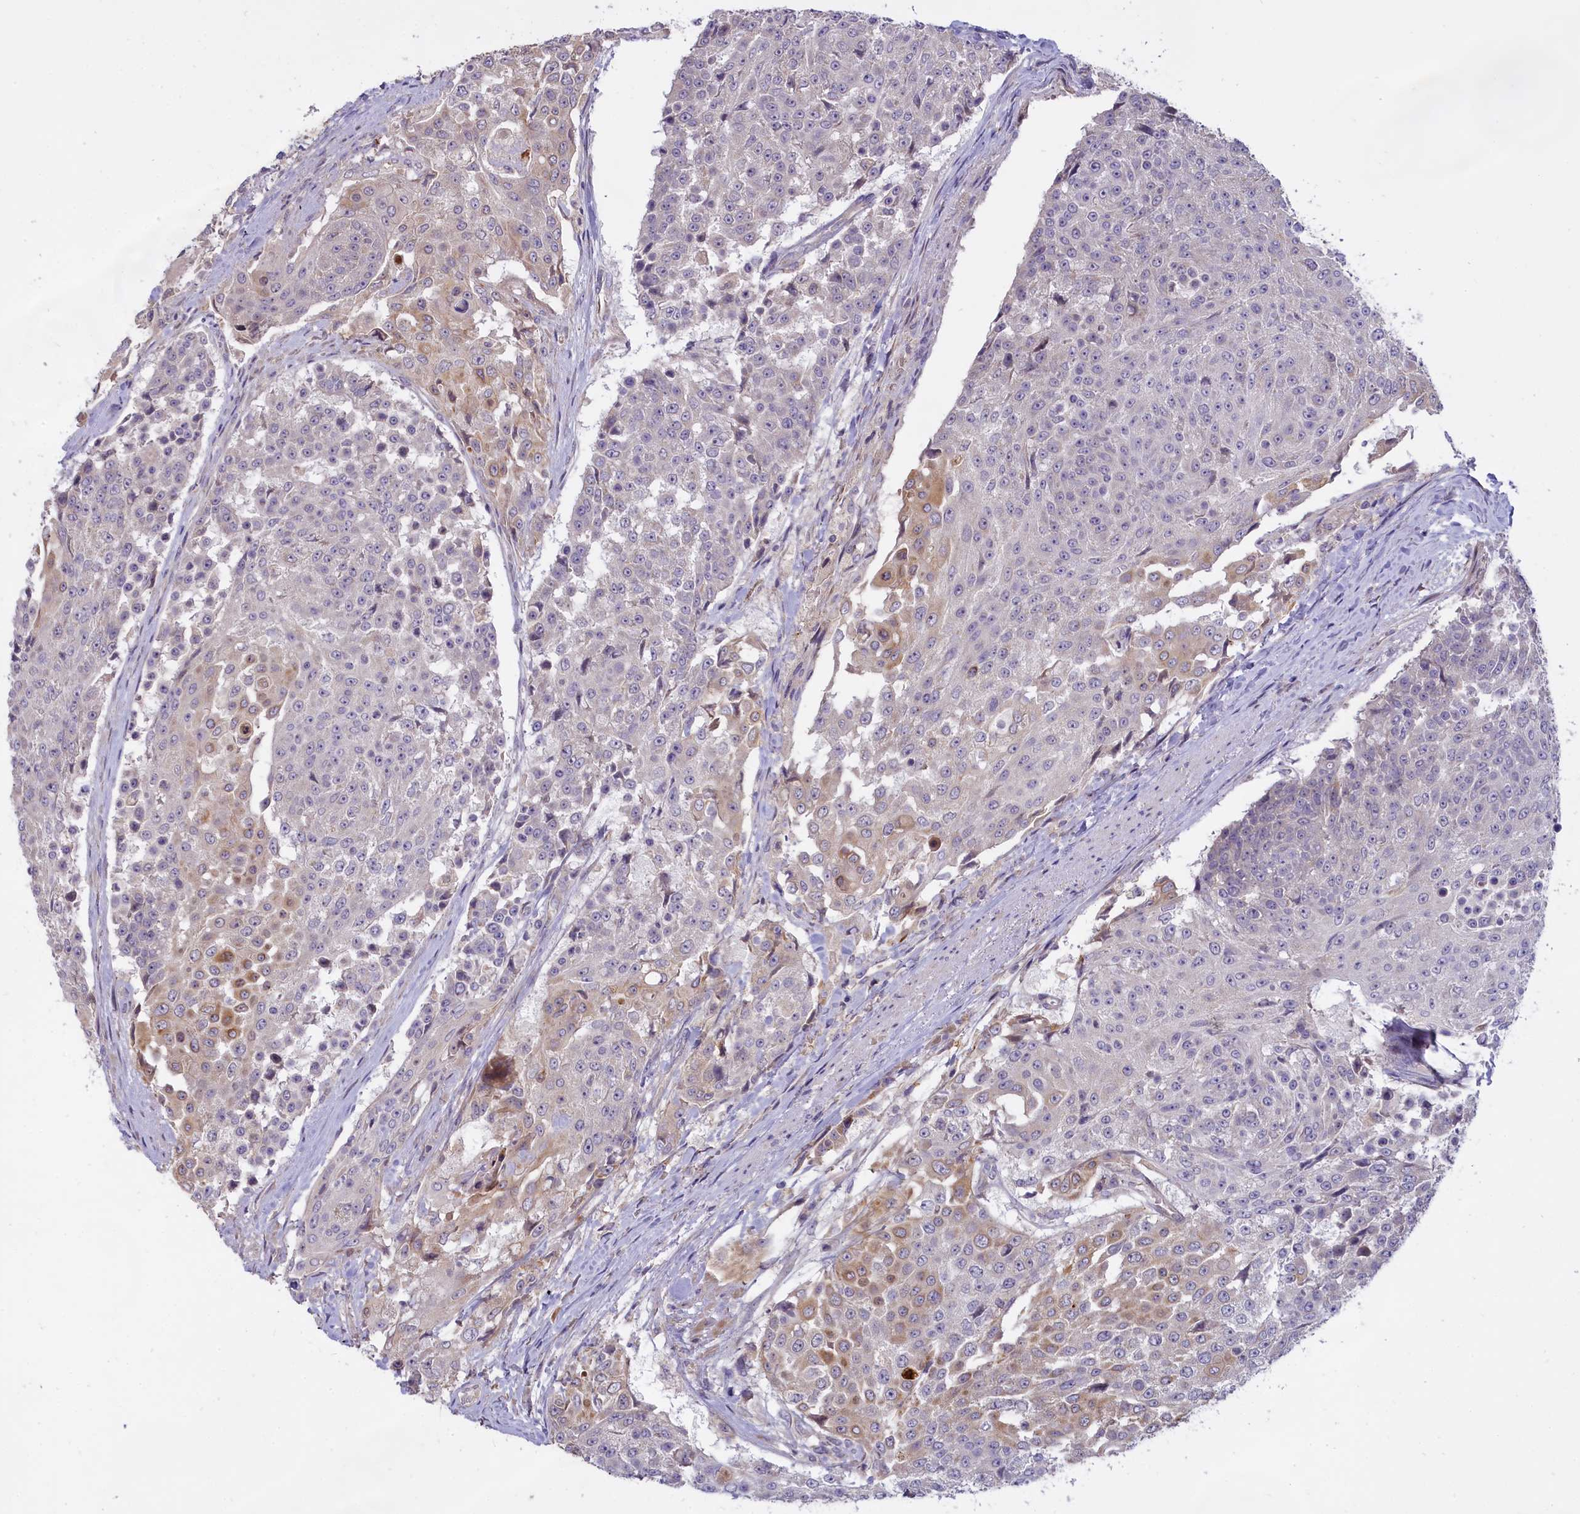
{"staining": {"intensity": "weak", "quantity": "<25%", "location": "cytoplasmic/membranous"}, "tissue": "urothelial cancer", "cell_type": "Tumor cells", "image_type": "cancer", "snomed": [{"axis": "morphology", "description": "Urothelial carcinoma, High grade"}, {"axis": "topography", "description": "Urinary bladder"}], "caption": "Photomicrograph shows no significant protein expression in tumor cells of urothelial carcinoma (high-grade). (Stains: DAB (3,3'-diaminobenzidine) immunohistochemistry with hematoxylin counter stain, Microscopy: brightfield microscopy at high magnification).", "gene": "MEMO1", "patient": {"sex": "female", "age": 63}}